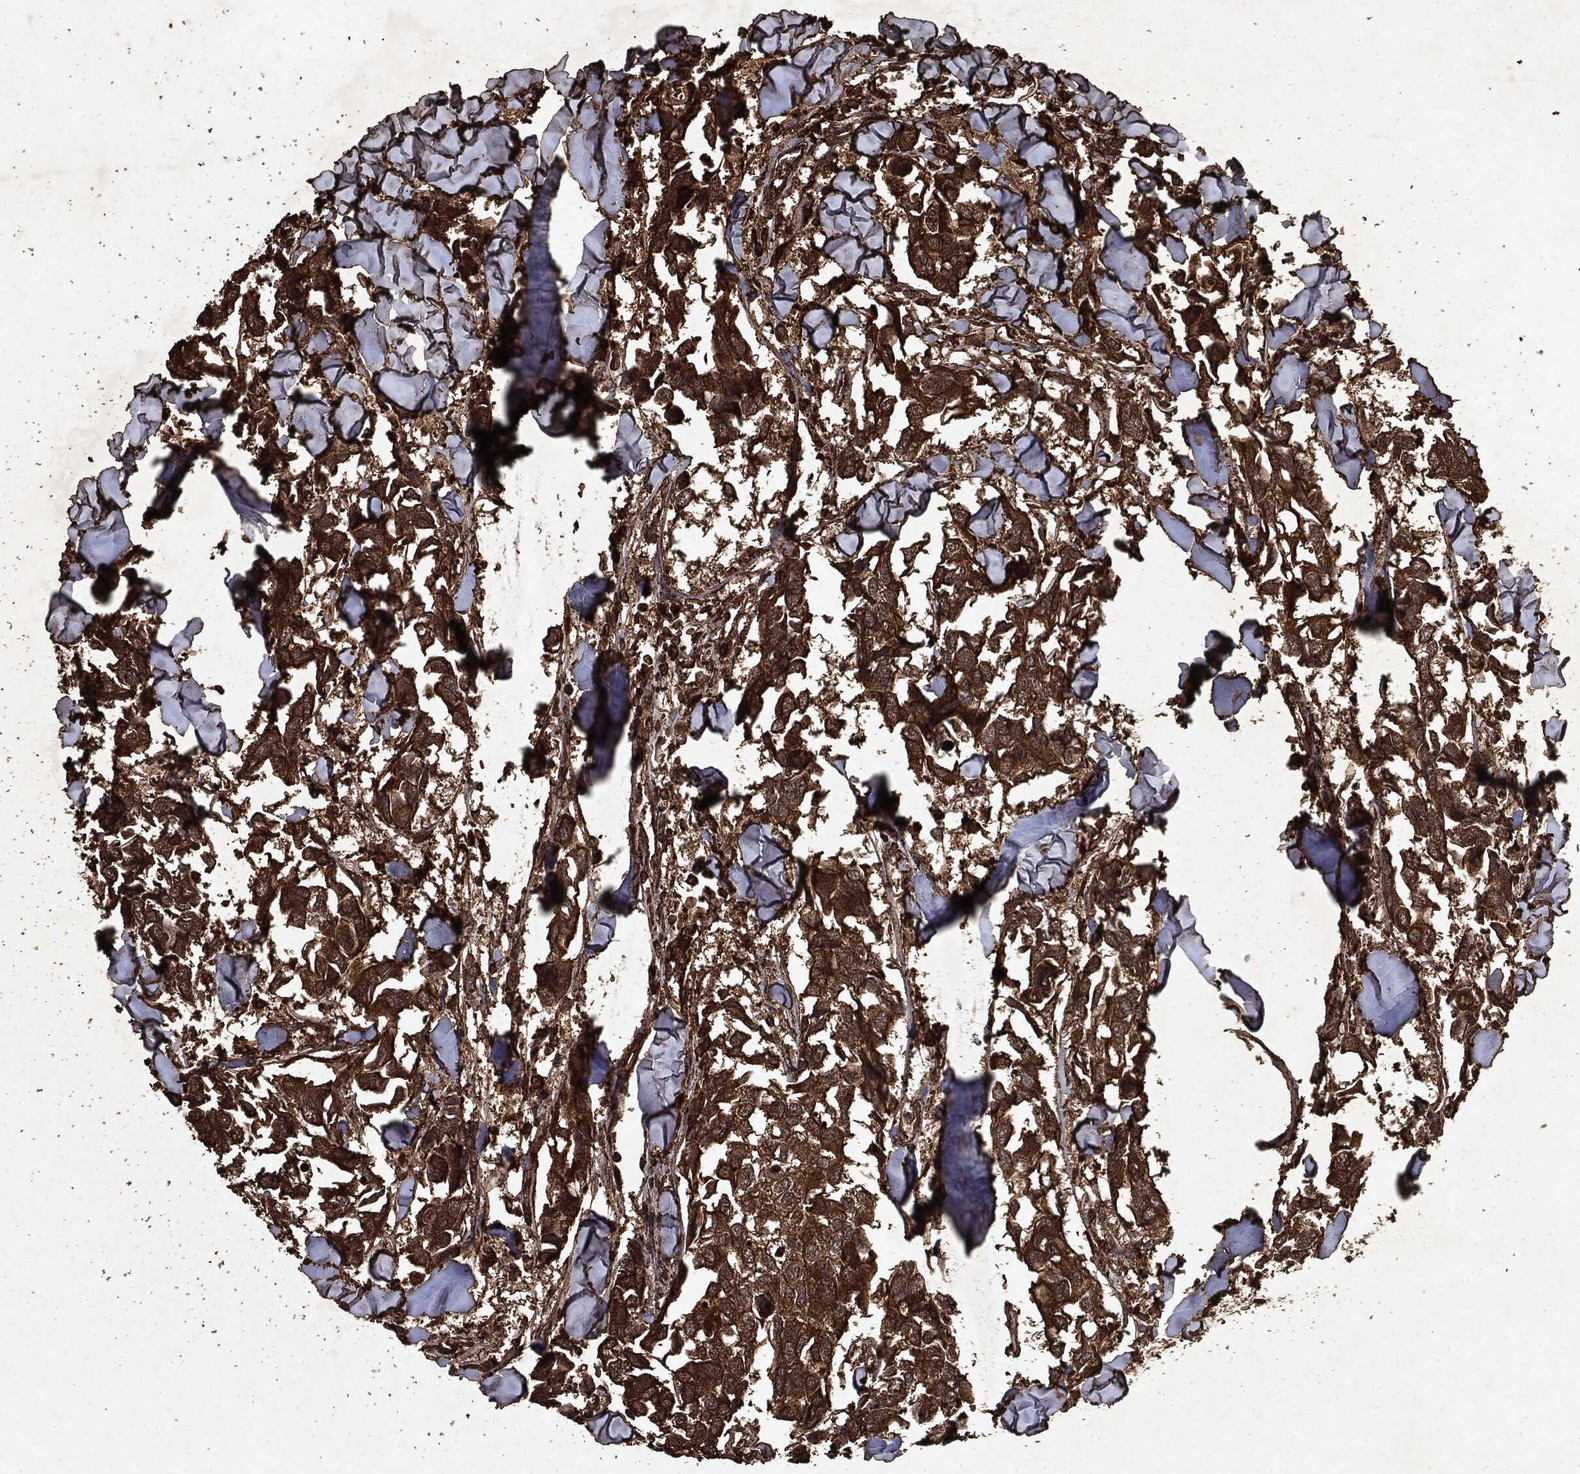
{"staining": {"intensity": "strong", "quantity": ">75%", "location": "cytoplasmic/membranous"}, "tissue": "breast cancer", "cell_type": "Tumor cells", "image_type": "cancer", "snomed": [{"axis": "morphology", "description": "Duct carcinoma"}, {"axis": "topography", "description": "Breast"}], "caption": "Immunohistochemical staining of human breast infiltrating ductal carcinoma shows high levels of strong cytoplasmic/membranous protein positivity in about >75% of tumor cells.", "gene": "ARAF", "patient": {"sex": "female", "age": 83}}